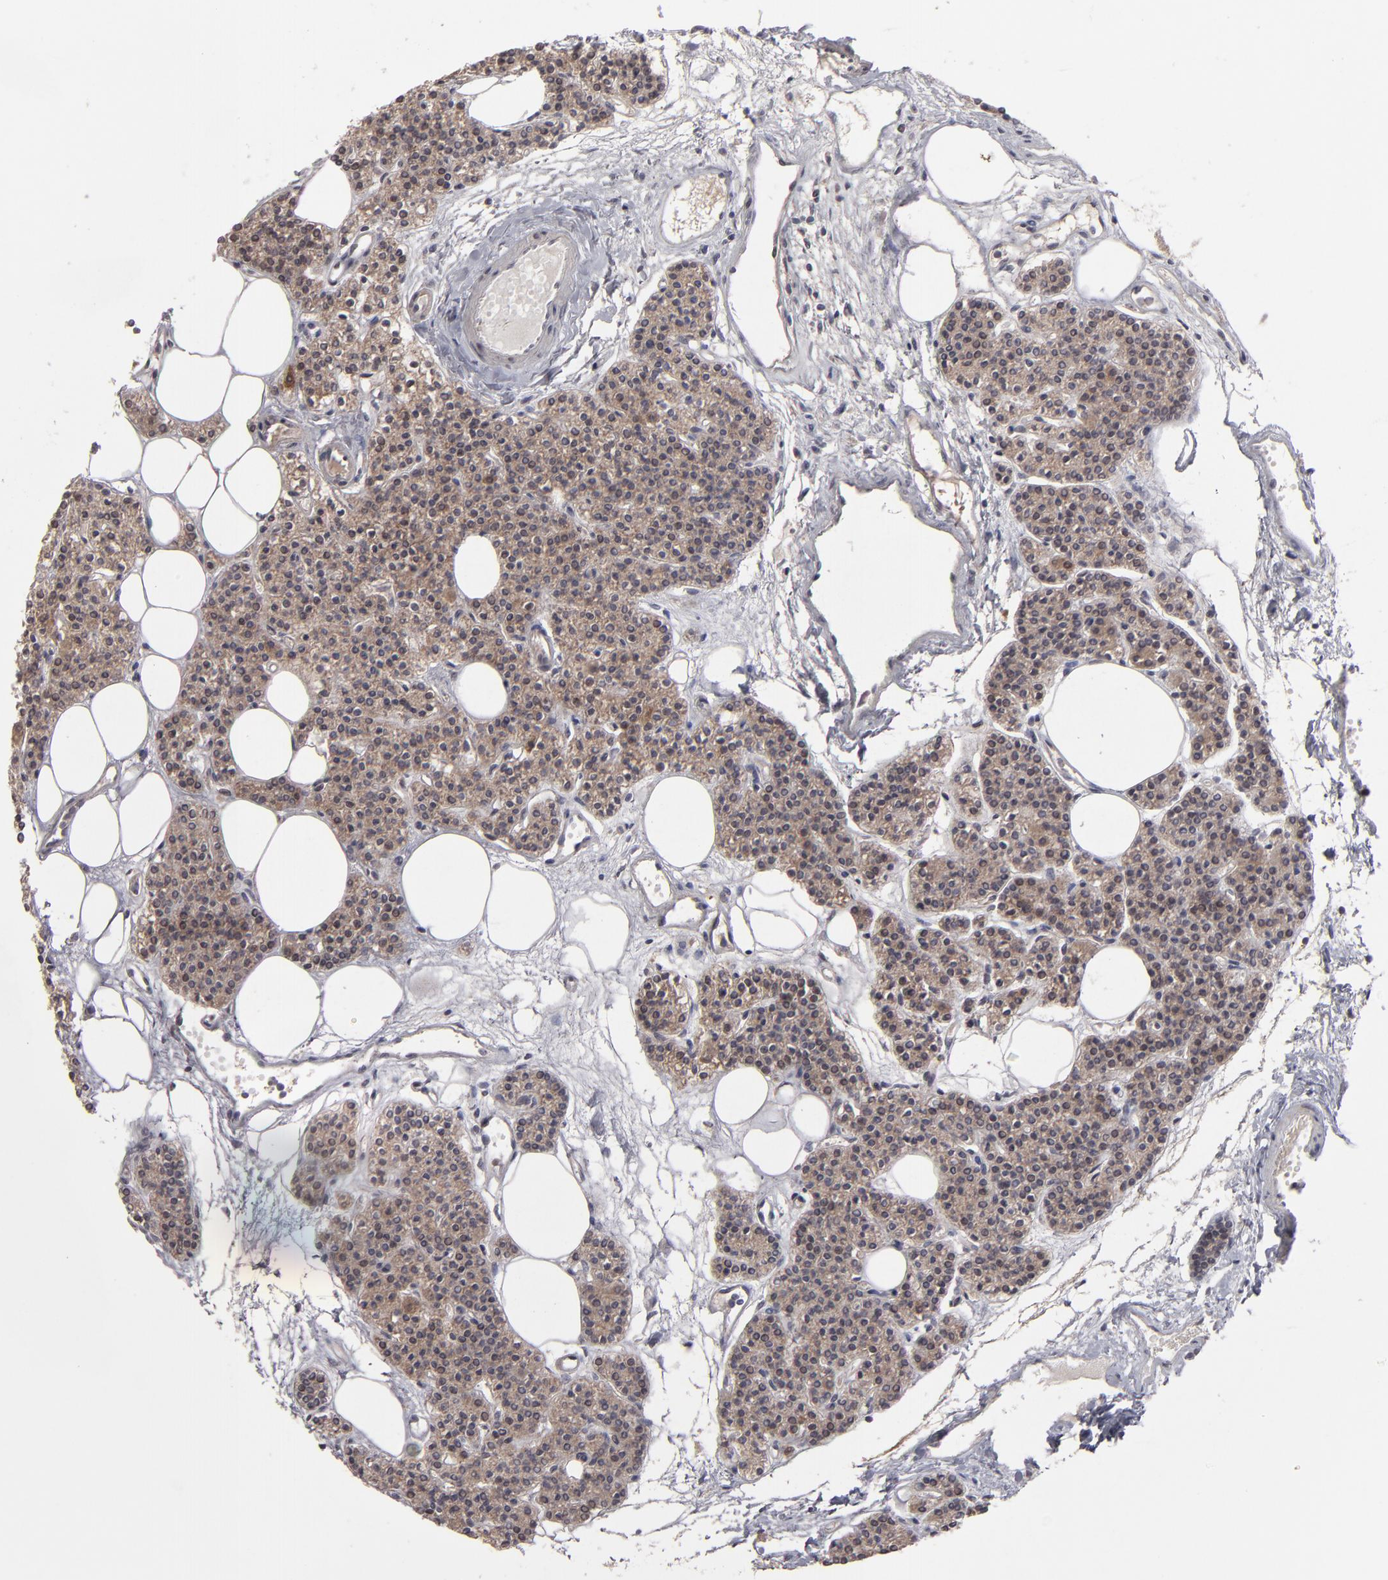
{"staining": {"intensity": "moderate", "quantity": ">75%", "location": "cytoplasmic/membranous"}, "tissue": "parathyroid gland", "cell_type": "Glandular cells", "image_type": "normal", "snomed": [{"axis": "morphology", "description": "Normal tissue, NOS"}, {"axis": "topography", "description": "Parathyroid gland"}], "caption": "Human parathyroid gland stained with a brown dye shows moderate cytoplasmic/membranous positive staining in about >75% of glandular cells.", "gene": "GLCCI1", "patient": {"sex": "male", "age": 24}}